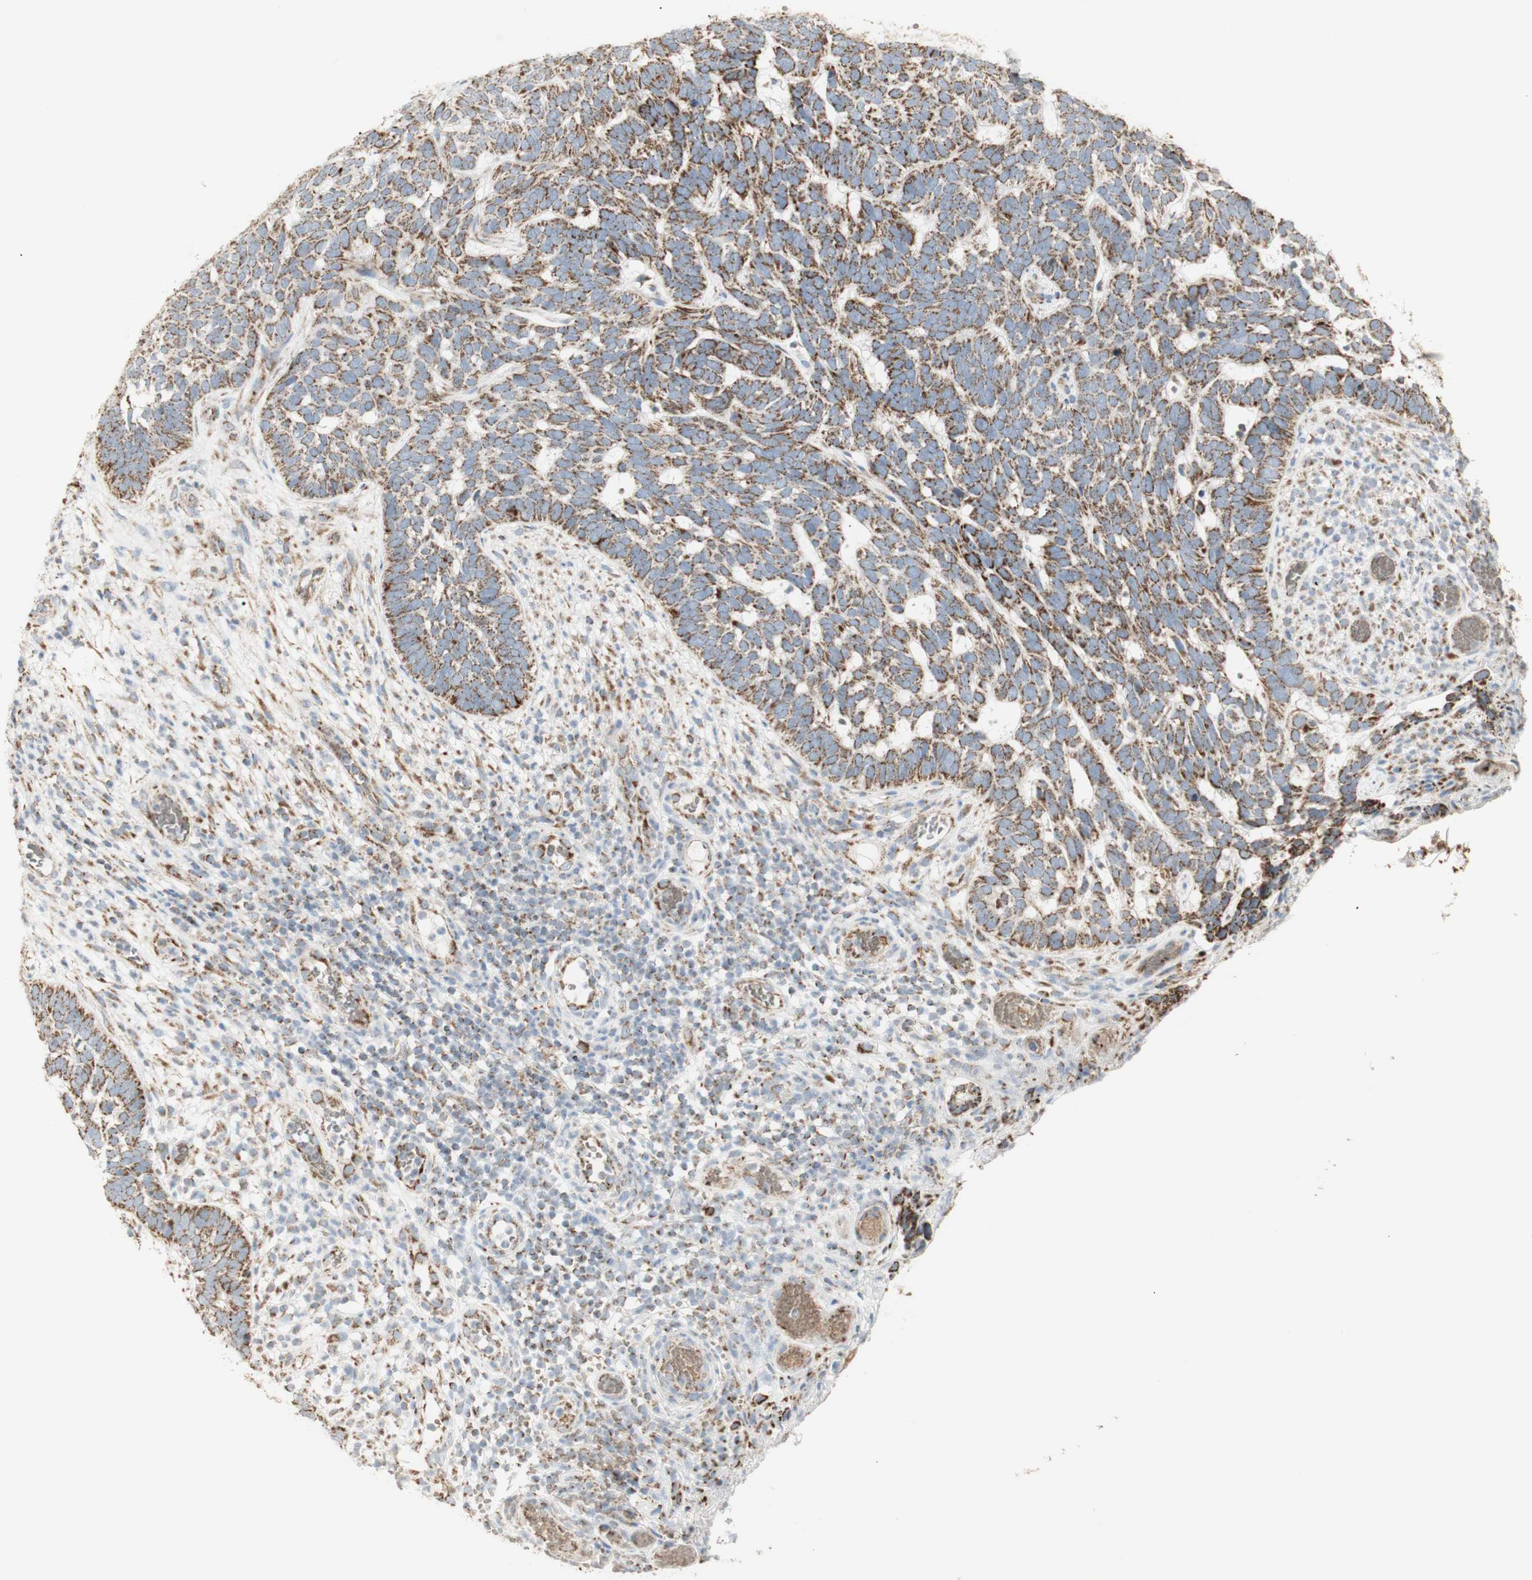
{"staining": {"intensity": "moderate", "quantity": ">75%", "location": "cytoplasmic/membranous"}, "tissue": "skin cancer", "cell_type": "Tumor cells", "image_type": "cancer", "snomed": [{"axis": "morphology", "description": "Basal cell carcinoma"}, {"axis": "topography", "description": "Skin"}], "caption": "Human skin basal cell carcinoma stained with a protein marker shows moderate staining in tumor cells.", "gene": "LETM1", "patient": {"sex": "male", "age": 87}}